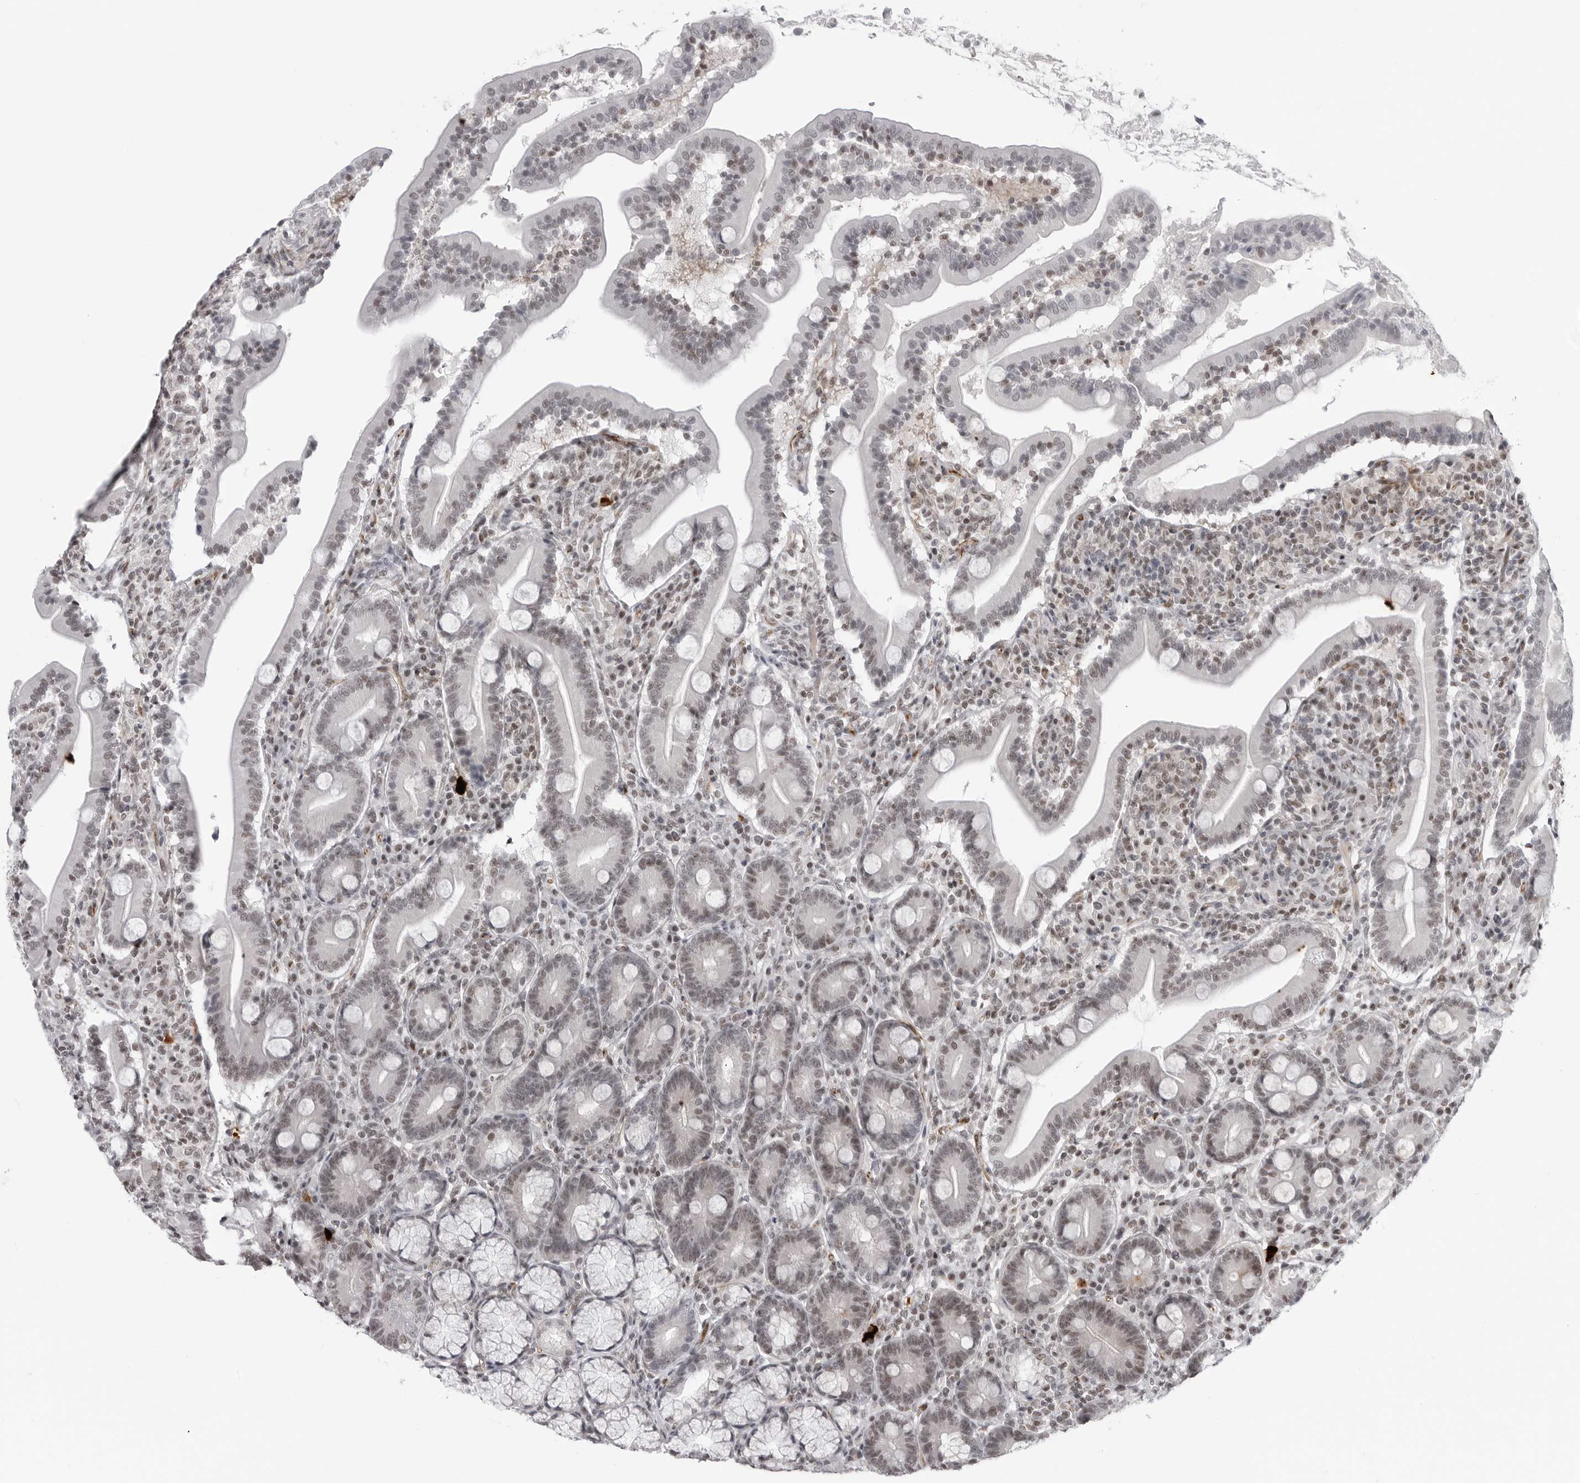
{"staining": {"intensity": "moderate", "quantity": "25%-75%", "location": "nuclear"}, "tissue": "duodenum", "cell_type": "Glandular cells", "image_type": "normal", "snomed": [{"axis": "morphology", "description": "Normal tissue, NOS"}, {"axis": "topography", "description": "Duodenum"}], "caption": "Glandular cells display medium levels of moderate nuclear positivity in approximately 25%-75% of cells in normal duodenum.", "gene": "TRIM66", "patient": {"sex": "male", "age": 35}}